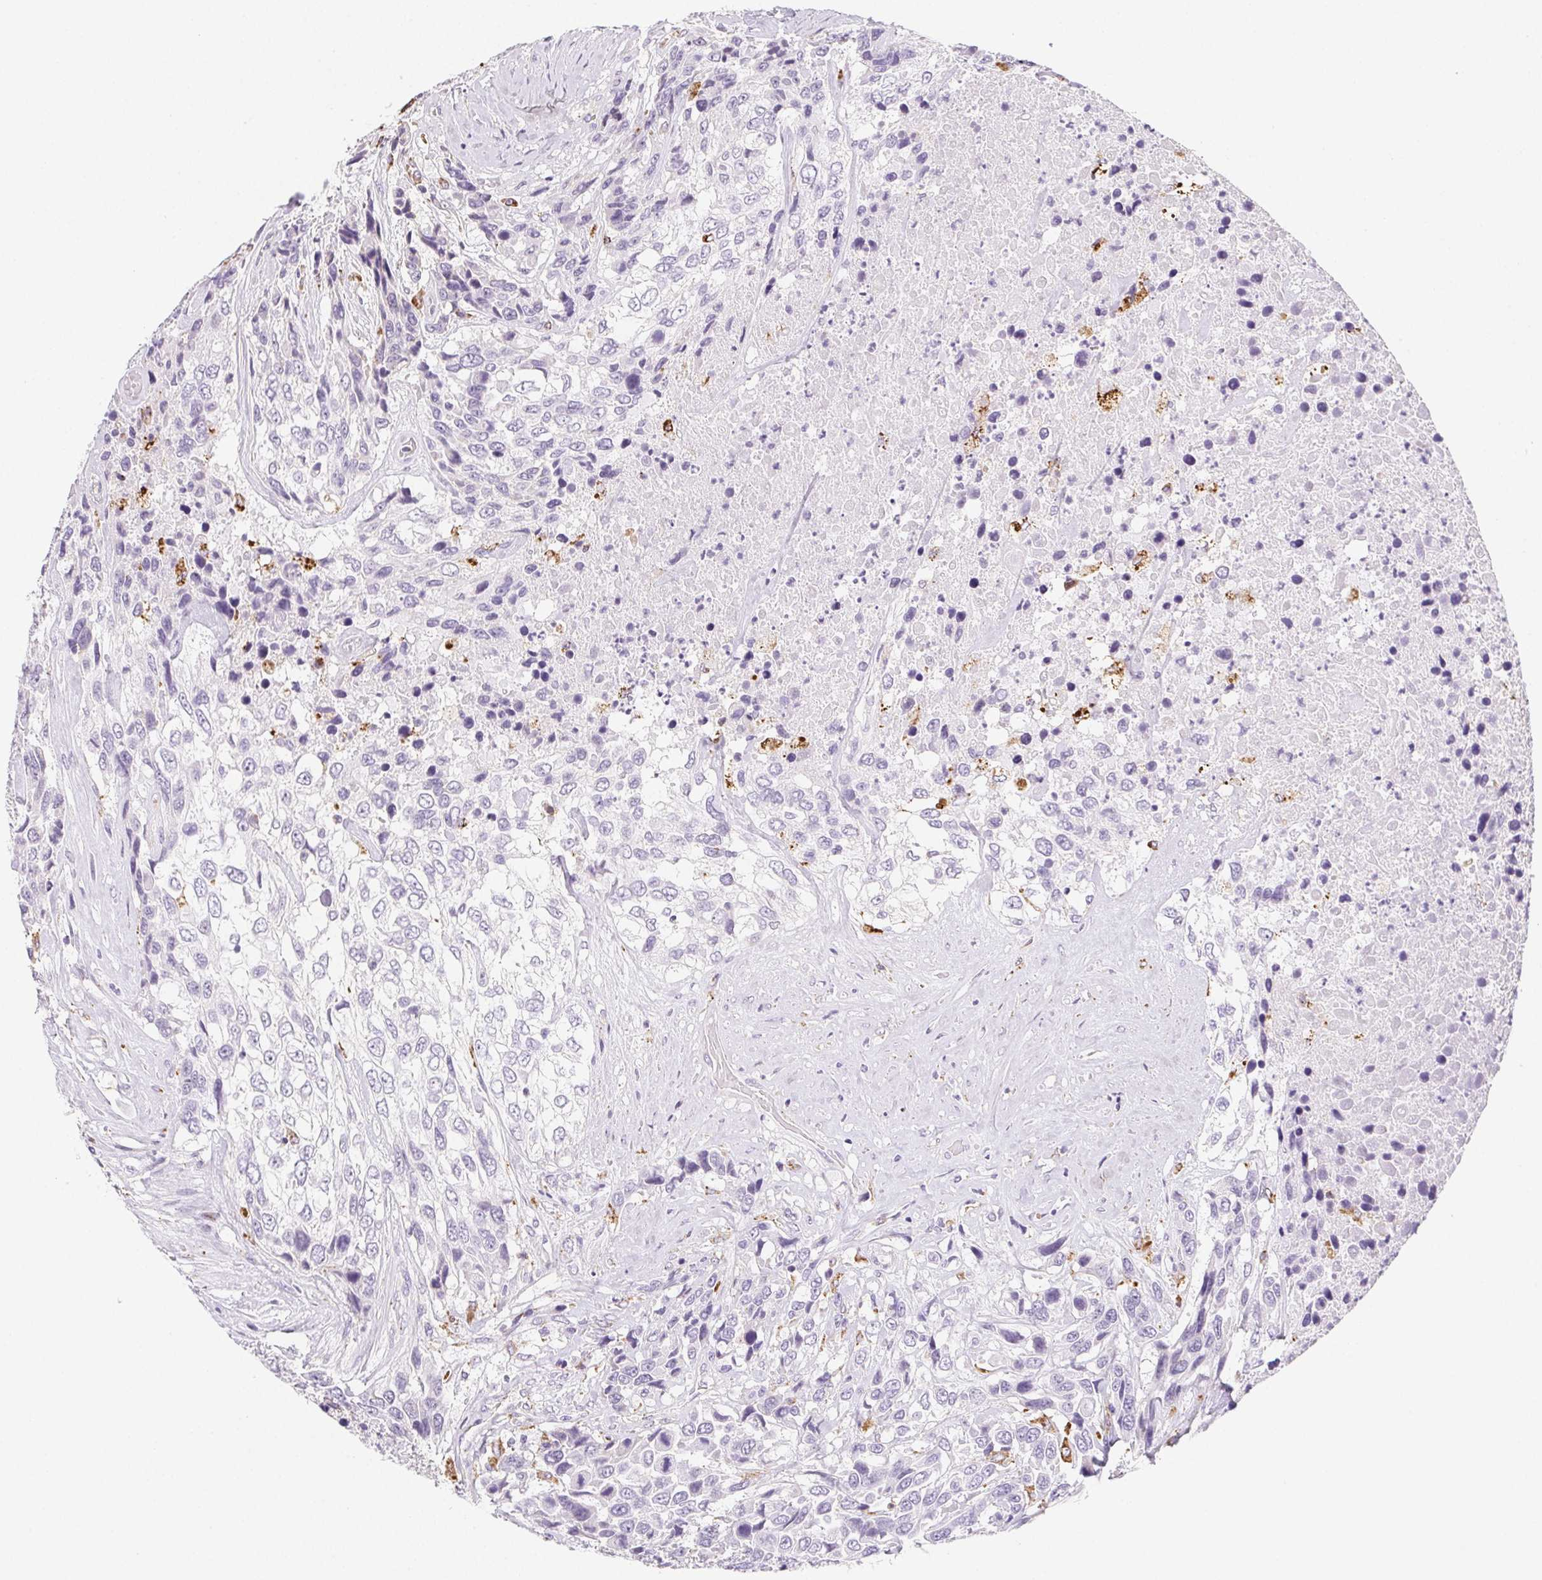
{"staining": {"intensity": "negative", "quantity": "none", "location": "none"}, "tissue": "urothelial cancer", "cell_type": "Tumor cells", "image_type": "cancer", "snomed": [{"axis": "morphology", "description": "Urothelial carcinoma, High grade"}, {"axis": "topography", "description": "Urinary bladder"}], "caption": "Immunohistochemistry image of neoplastic tissue: human urothelial cancer stained with DAB demonstrates no significant protein staining in tumor cells. The staining is performed using DAB brown chromogen with nuclei counter-stained in using hematoxylin.", "gene": "LIPA", "patient": {"sex": "female", "age": 70}}